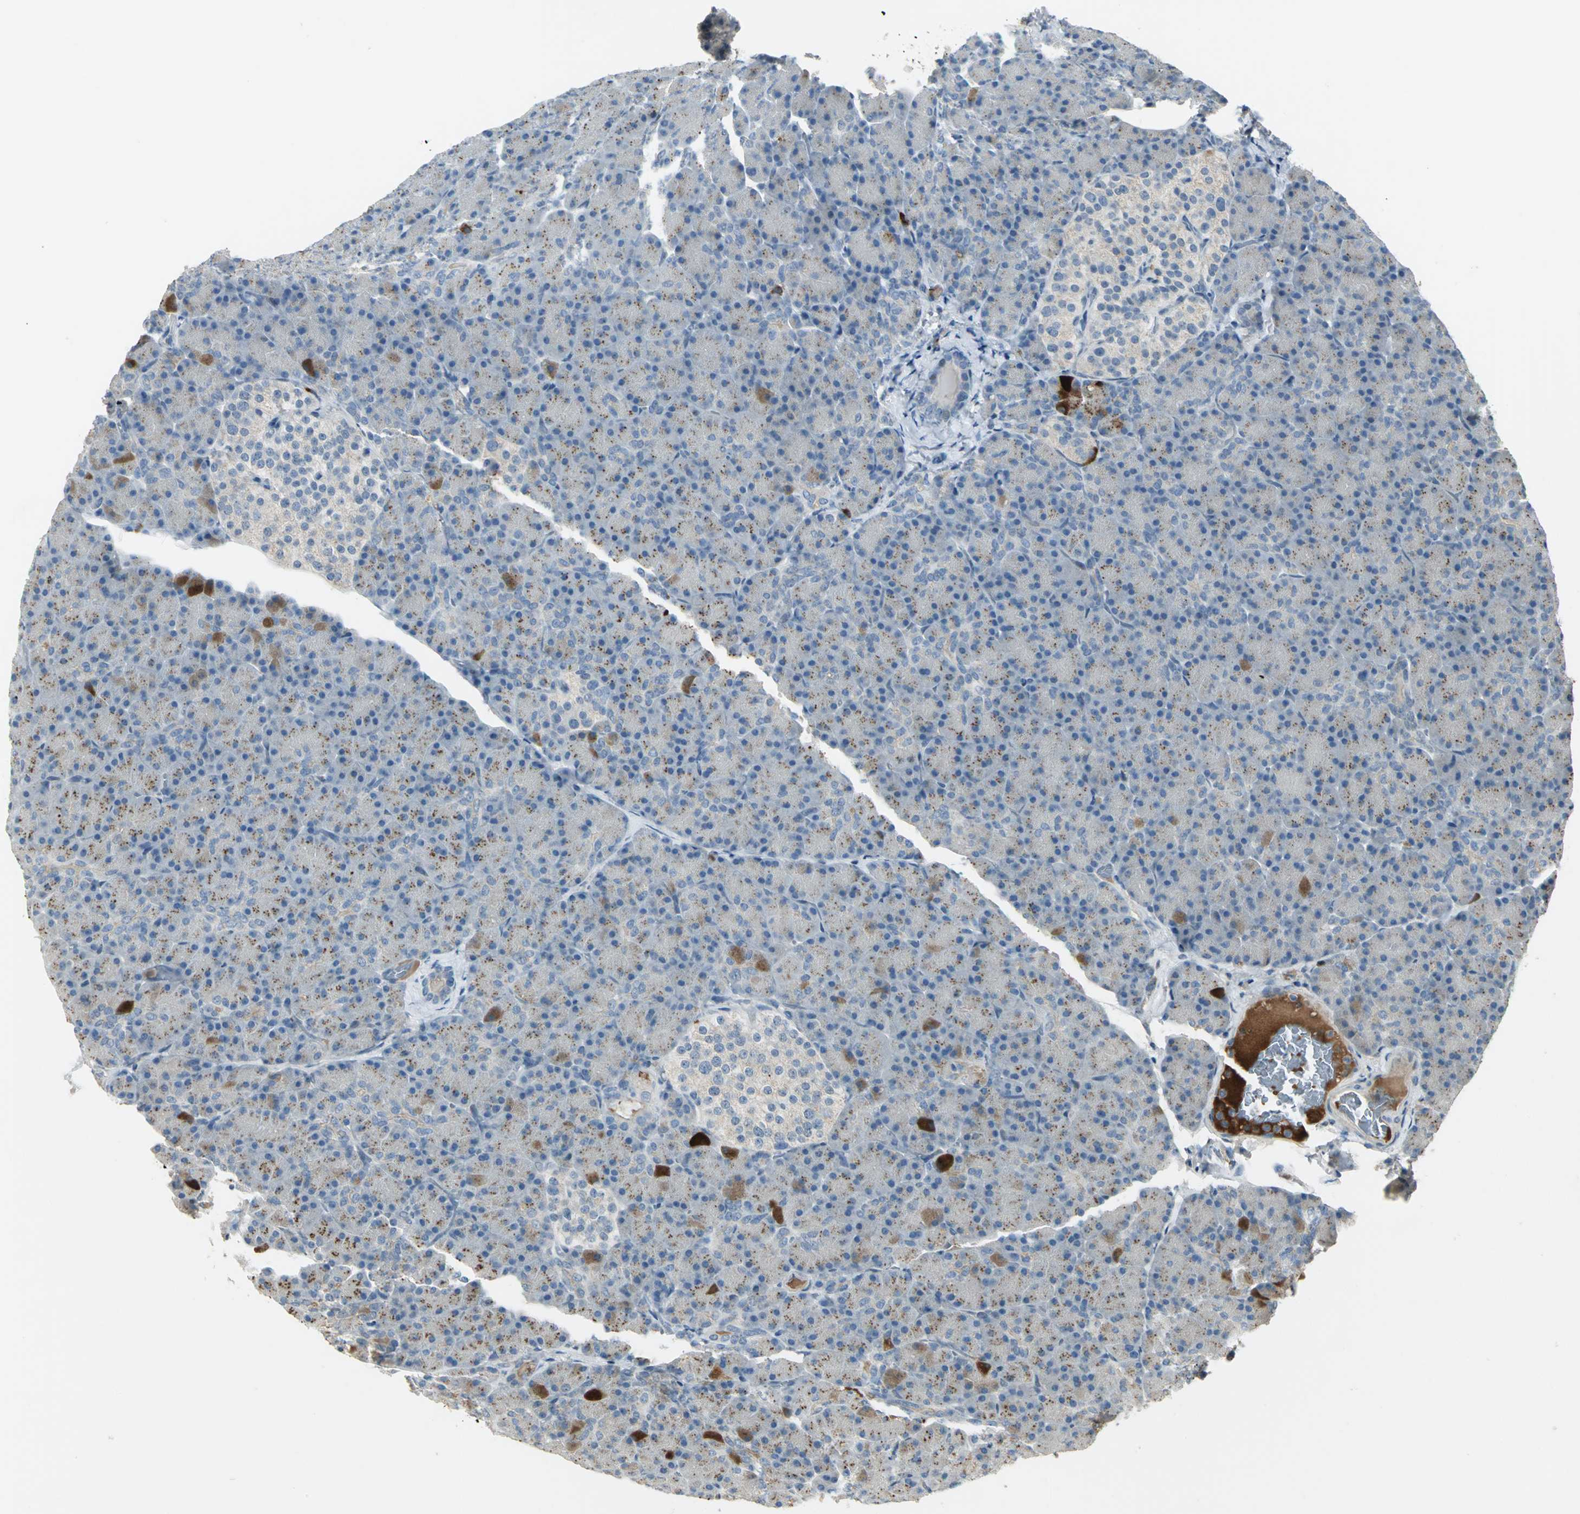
{"staining": {"intensity": "weak", "quantity": "25%-75%", "location": "cytoplasmic/membranous"}, "tissue": "pancreas", "cell_type": "Exocrine glandular cells", "image_type": "normal", "snomed": [{"axis": "morphology", "description": "Normal tissue, NOS"}, {"axis": "topography", "description": "Pancreas"}], "caption": "Weak cytoplasmic/membranous positivity is identified in approximately 25%-75% of exocrine glandular cells in benign pancreas. The staining is performed using DAB brown chromogen to label protein expression. The nuclei are counter-stained blue using hematoxylin.", "gene": "PROC", "patient": {"sex": "female", "age": 43}}